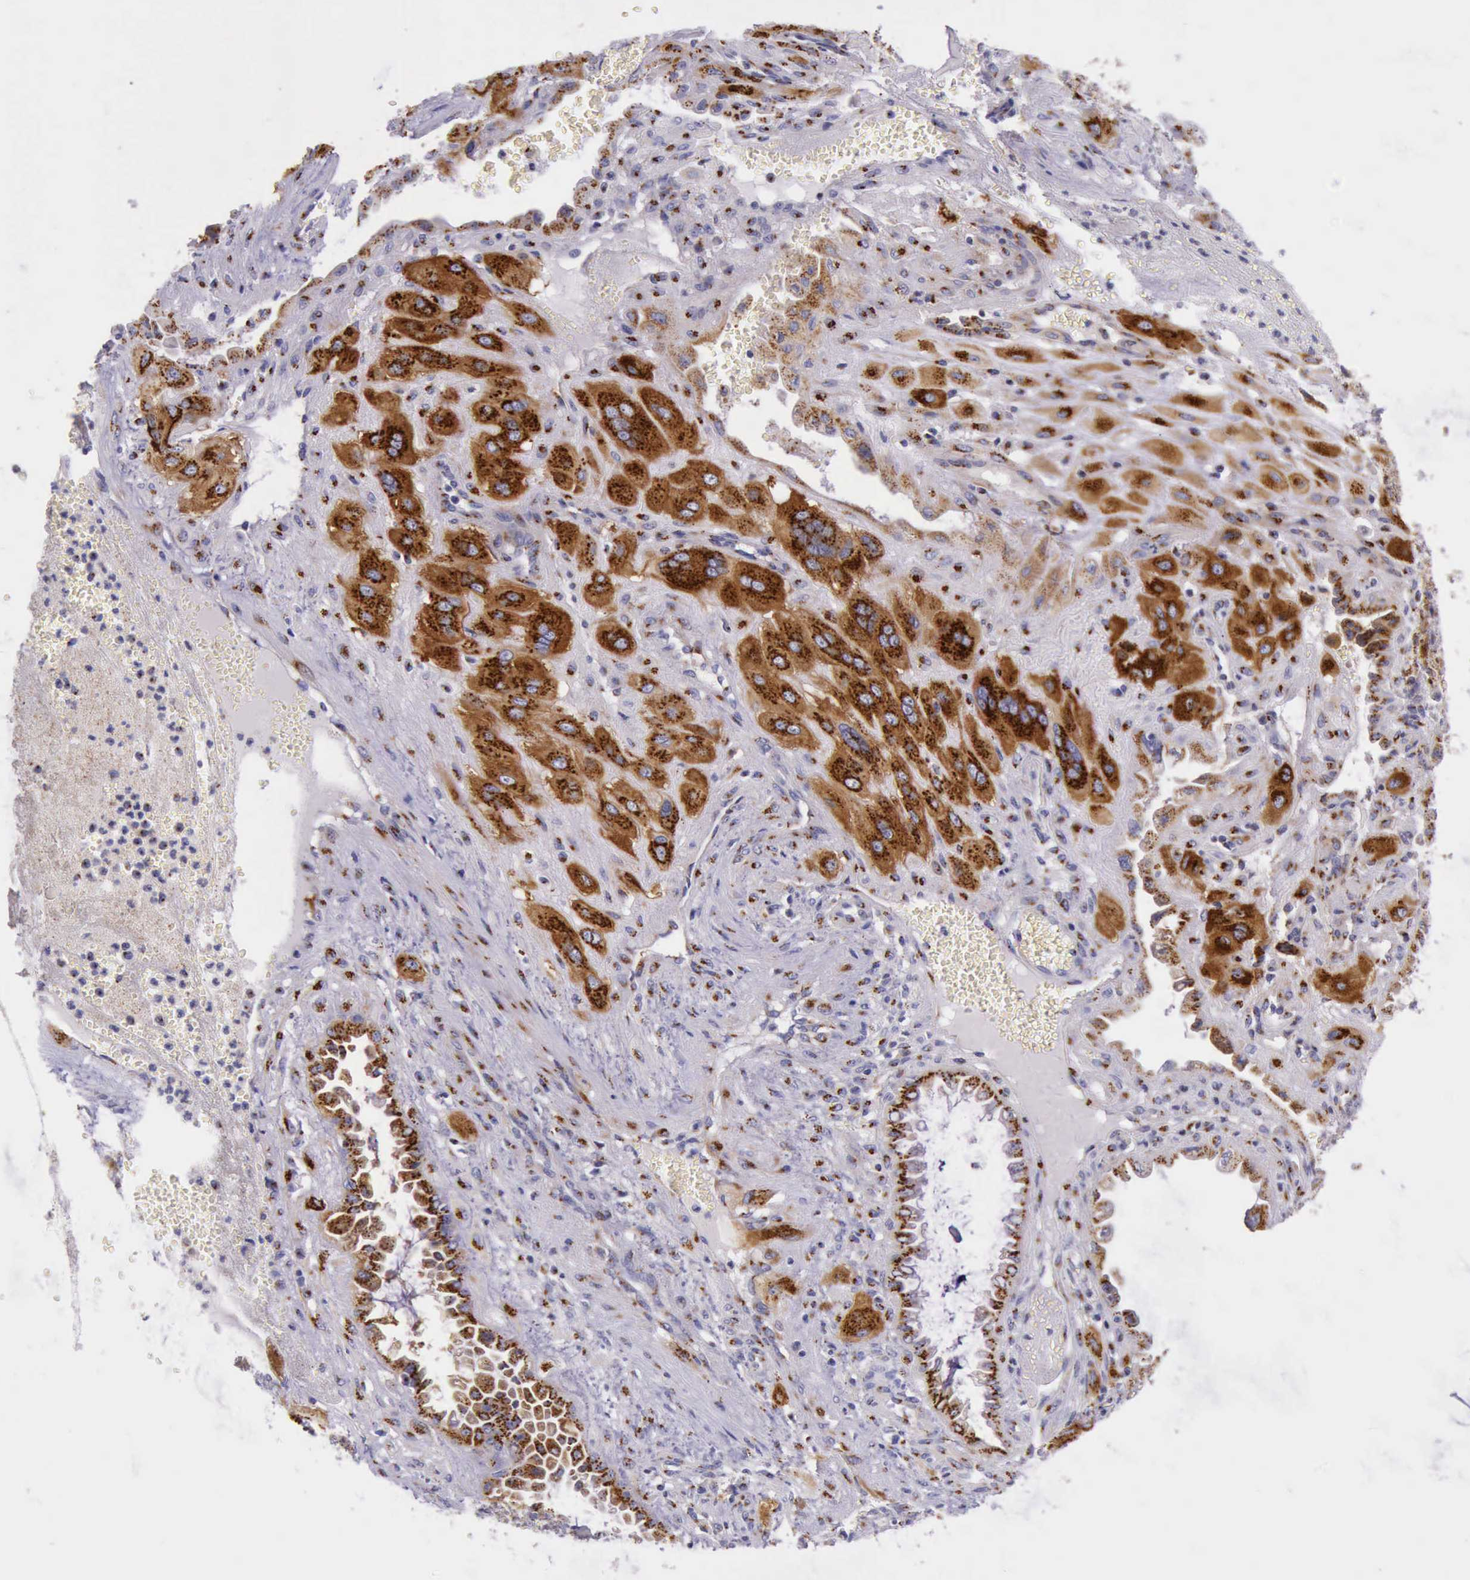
{"staining": {"intensity": "strong", "quantity": ">75%", "location": "cytoplasmic/membranous"}, "tissue": "cervical cancer", "cell_type": "Tumor cells", "image_type": "cancer", "snomed": [{"axis": "morphology", "description": "Squamous cell carcinoma, NOS"}, {"axis": "topography", "description": "Cervix"}], "caption": "Cervical cancer was stained to show a protein in brown. There is high levels of strong cytoplasmic/membranous expression in about >75% of tumor cells.", "gene": "GOLGA5", "patient": {"sex": "female", "age": 34}}